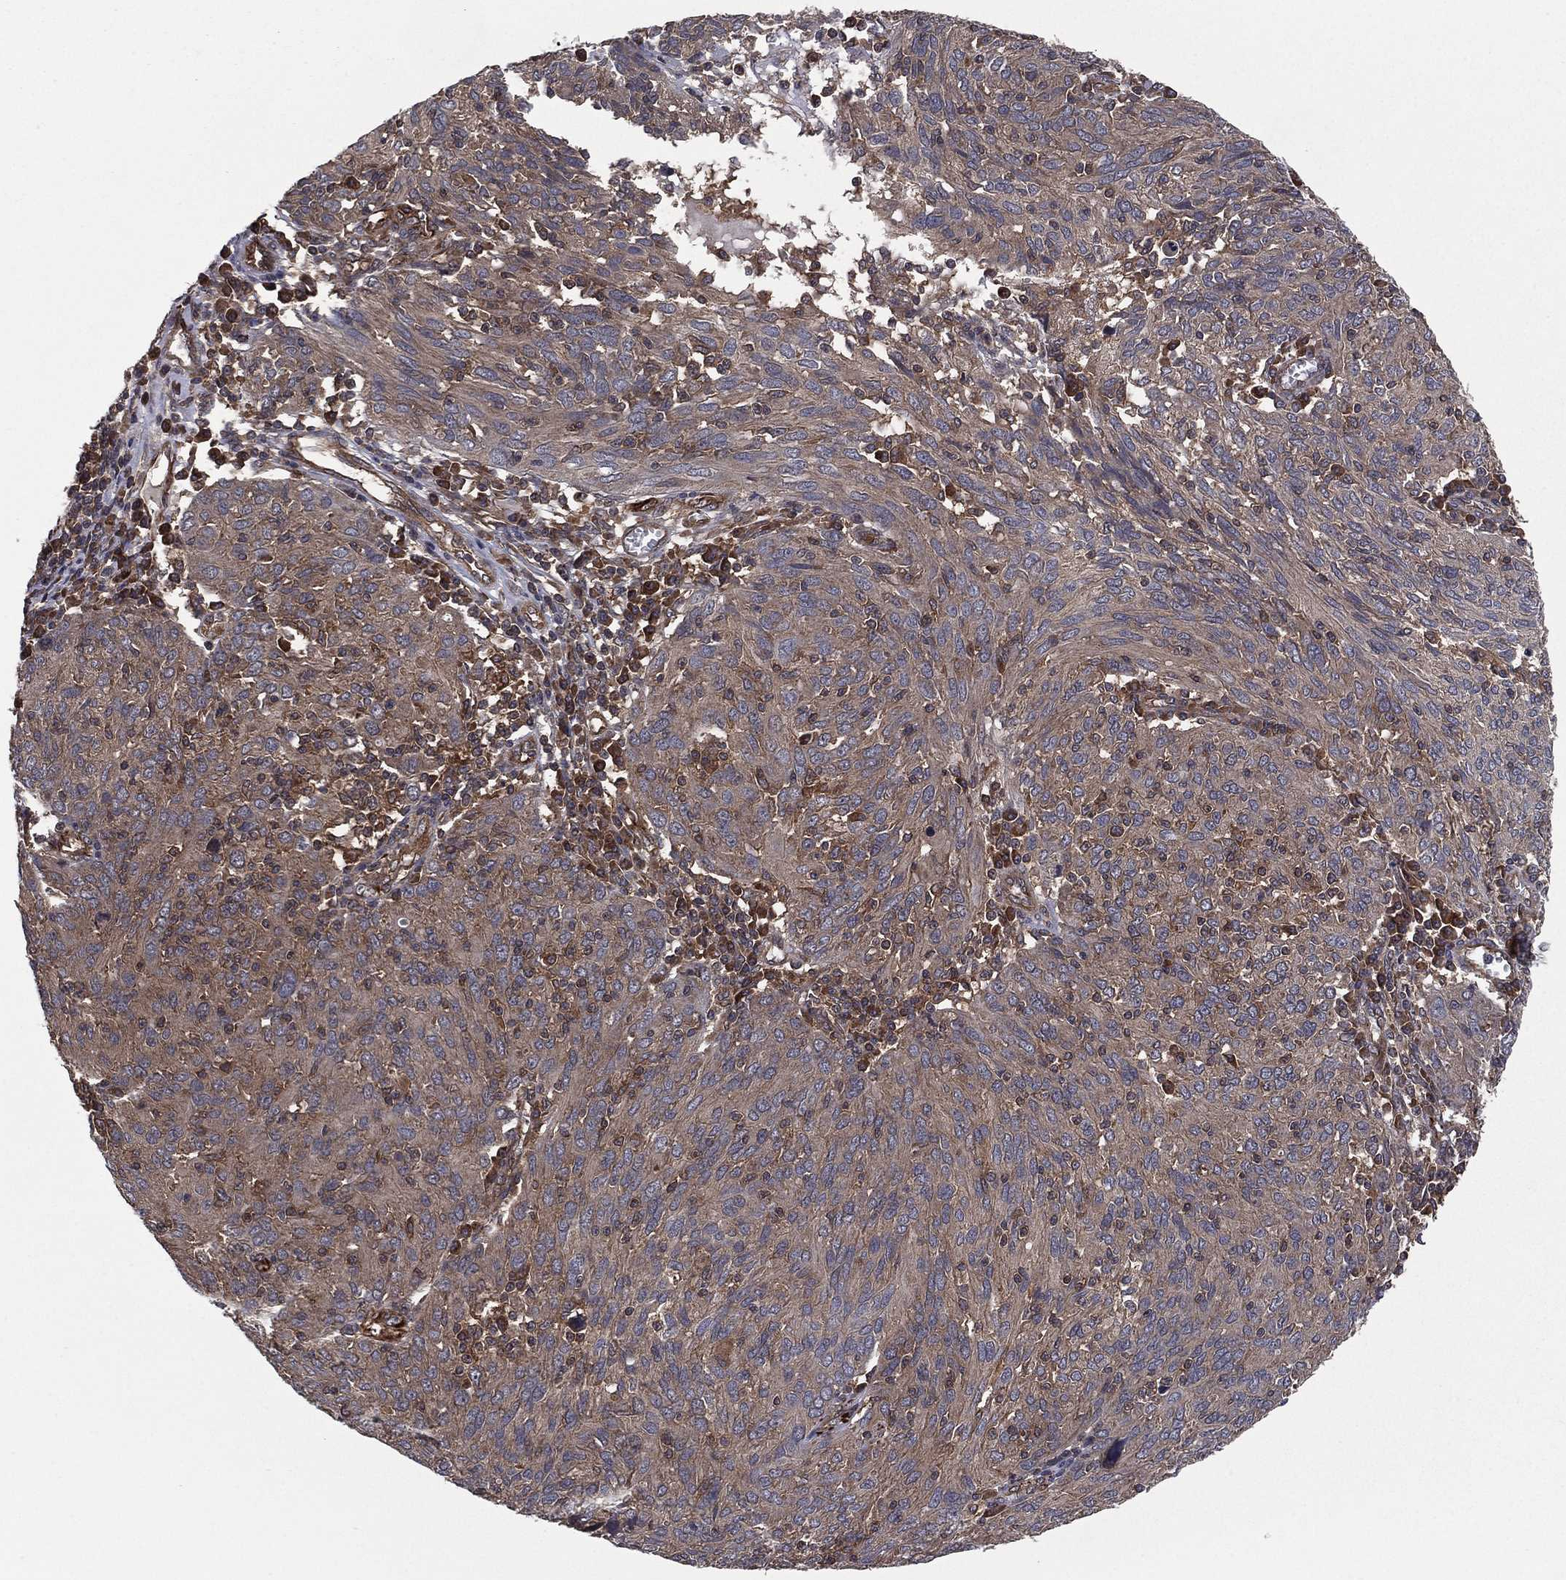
{"staining": {"intensity": "weak", "quantity": "<25%", "location": "cytoplasmic/membranous"}, "tissue": "ovarian cancer", "cell_type": "Tumor cells", "image_type": "cancer", "snomed": [{"axis": "morphology", "description": "Carcinoma, endometroid"}, {"axis": "topography", "description": "Ovary"}], "caption": "Immunohistochemistry micrograph of human endometroid carcinoma (ovarian) stained for a protein (brown), which shows no positivity in tumor cells.", "gene": "CERT1", "patient": {"sex": "female", "age": 50}}